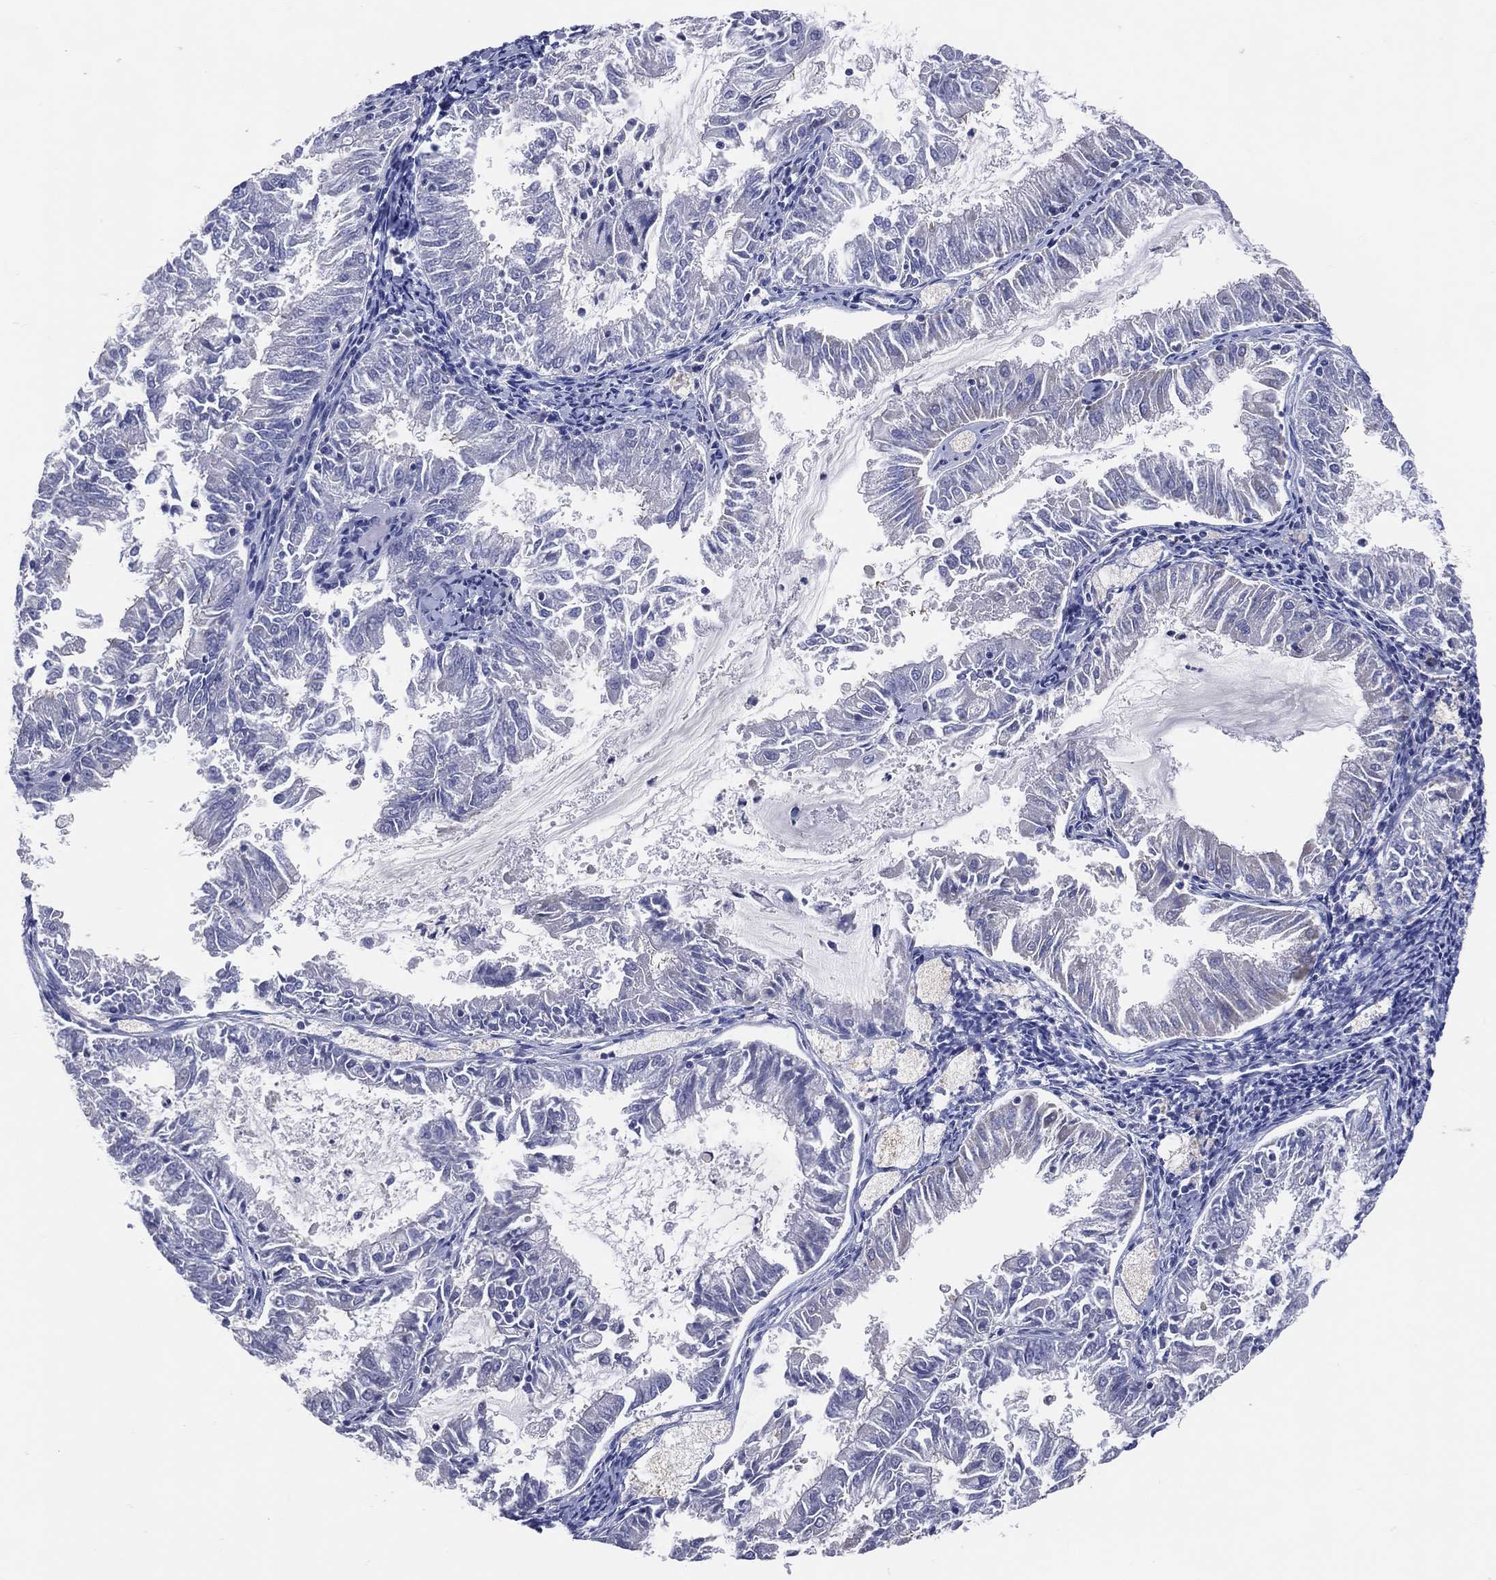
{"staining": {"intensity": "negative", "quantity": "none", "location": "none"}, "tissue": "endometrial cancer", "cell_type": "Tumor cells", "image_type": "cancer", "snomed": [{"axis": "morphology", "description": "Adenocarcinoma, NOS"}, {"axis": "topography", "description": "Endometrium"}], "caption": "A photomicrograph of endometrial cancer stained for a protein reveals no brown staining in tumor cells.", "gene": "DNAH6", "patient": {"sex": "female", "age": 57}}